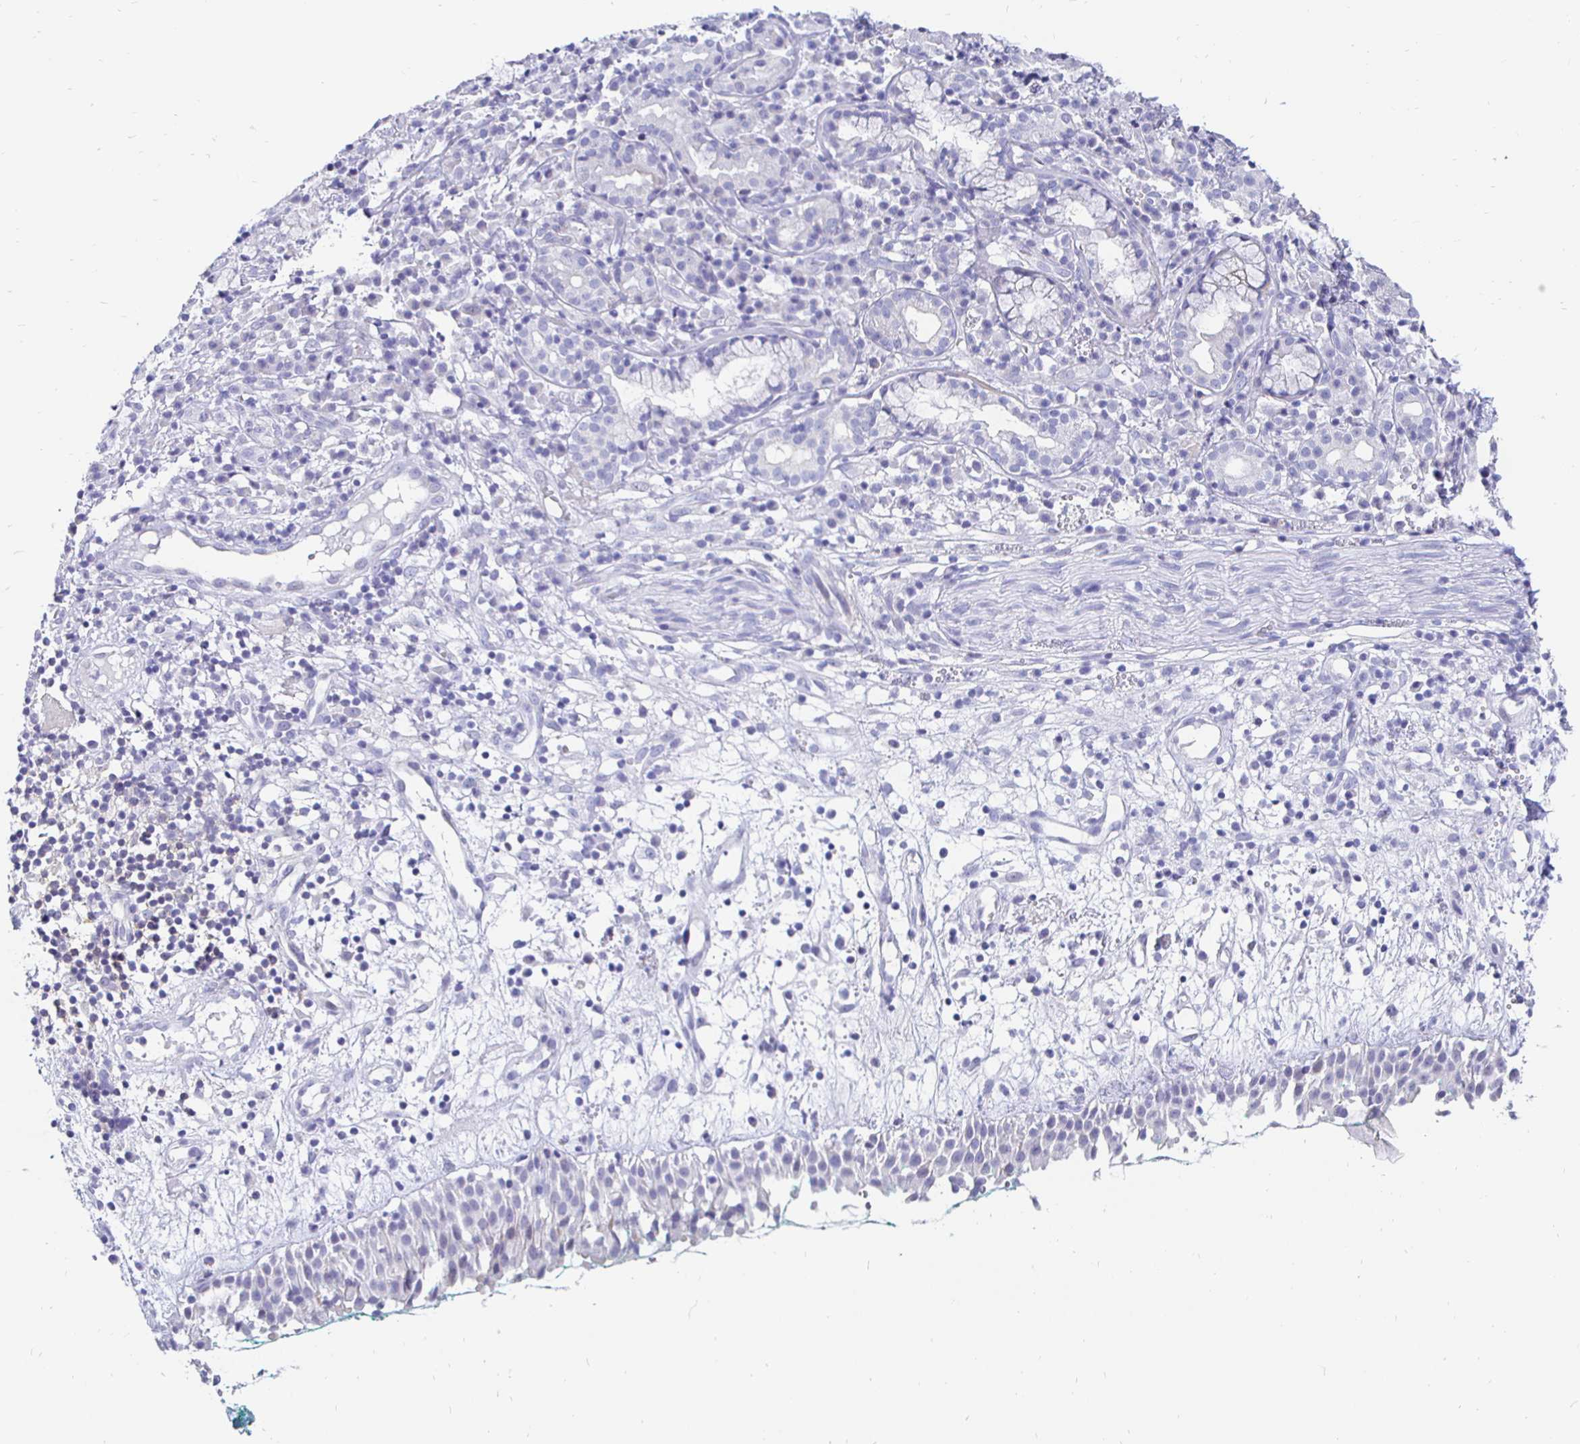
{"staining": {"intensity": "negative", "quantity": "none", "location": "none"}, "tissue": "nasopharynx", "cell_type": "Respiratory epithelial cells", "image_type": "normal", "snomed": [{"axis": "morphology", "description": "Normal tissue, NOS"}, {"axis": "morphology", "description": "Basal cell carcinoma"}, {"axis": "topography", "description": "Cartilage tissue"}, {"axis": "topography", "description": "Nasopharynx"}, {"axis": "topography", "description": "Oral tissue"}], "caption": "High power microscopy histopathology image of an immunohistochemistry micrograph of unremarkable nasopharynx, revealing no significant expression in respiratory epithelial cells. (Brightfield microscopy of DAB immunohistochemistry at high magnification).", "gene": "CR2", "patient": {"sex": "female", "age": 77}}